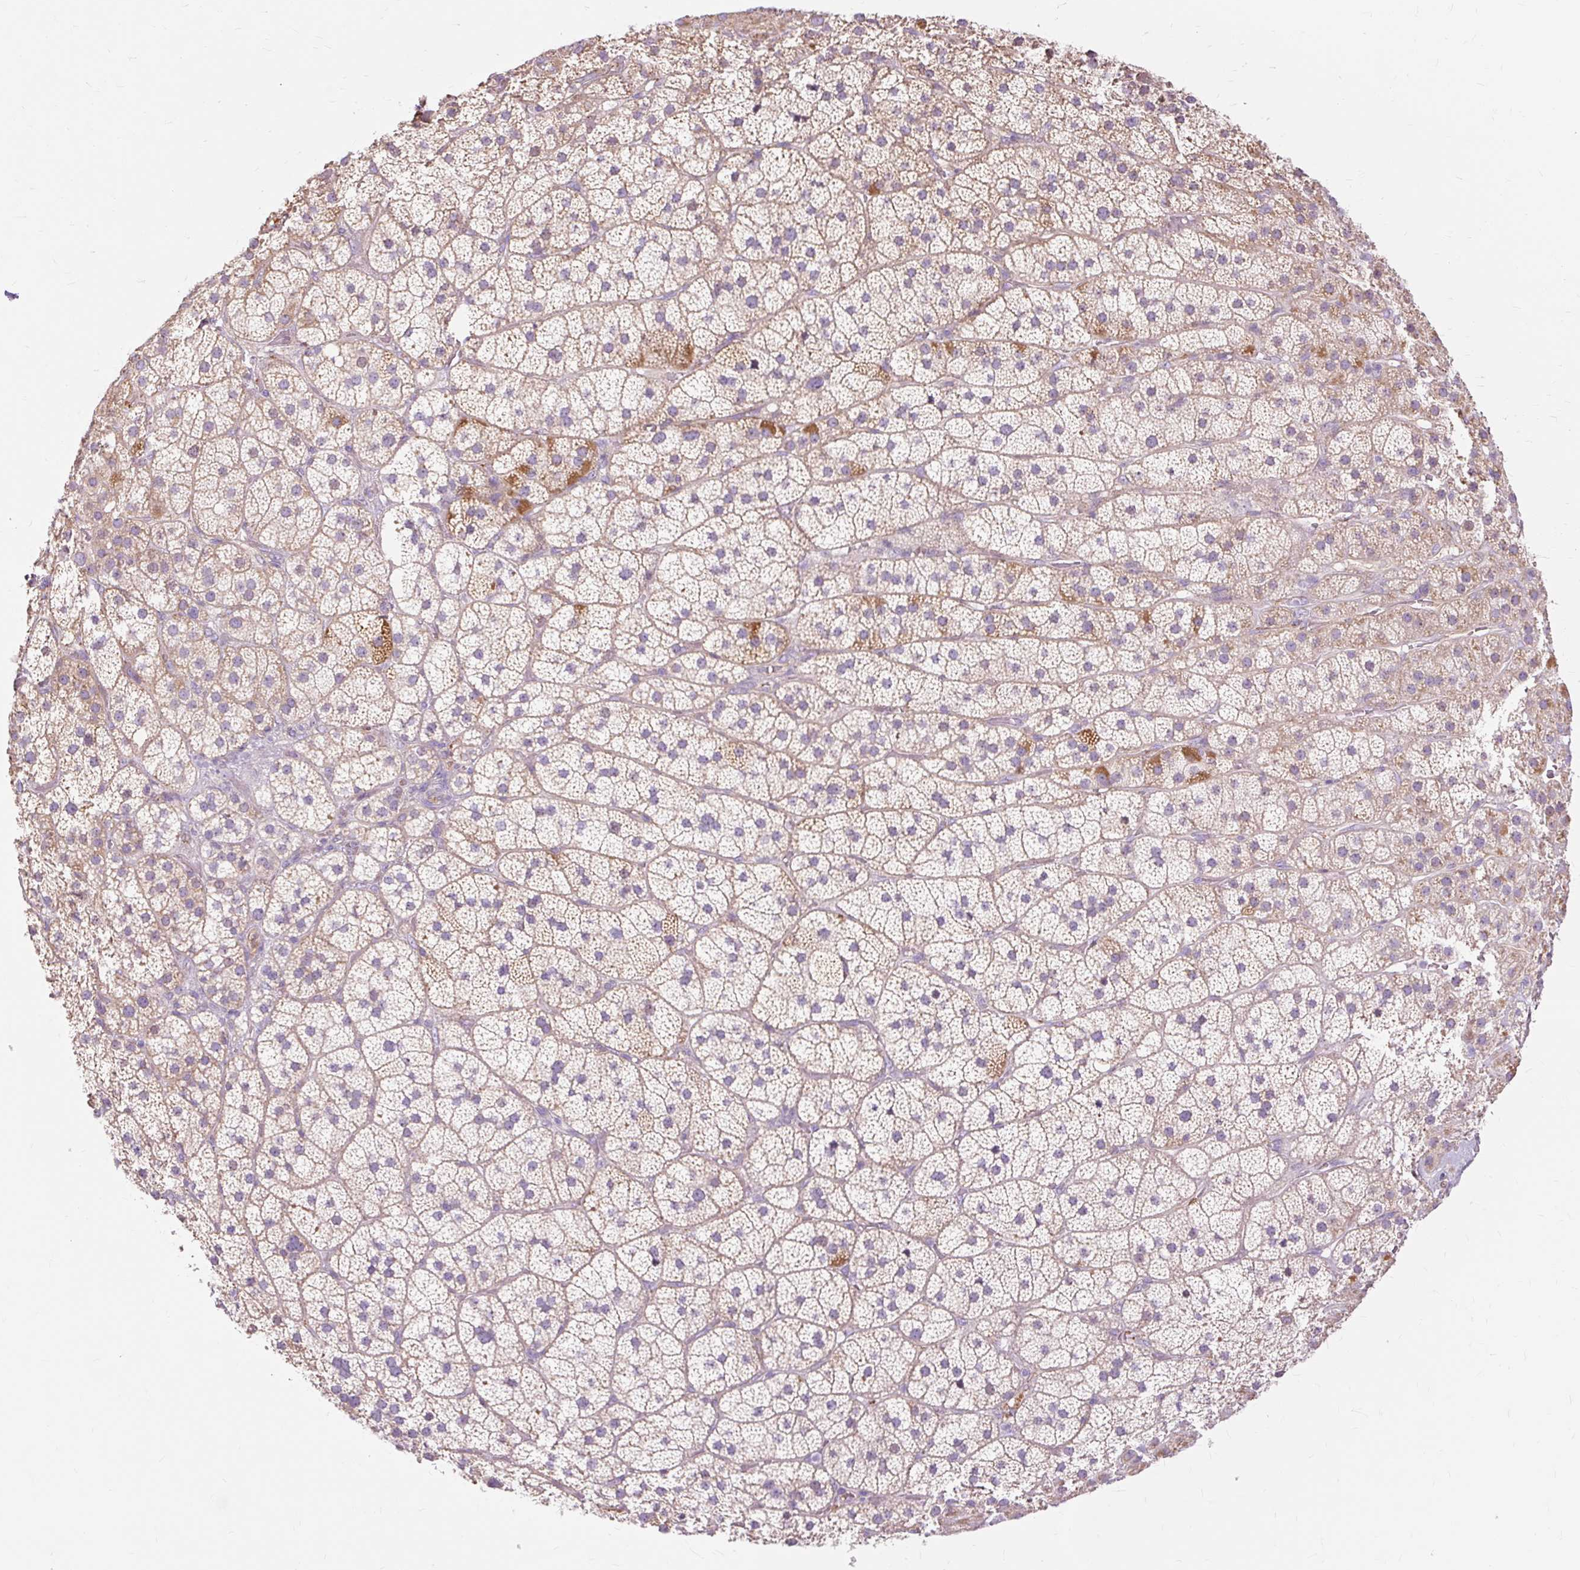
{"staining": {"intensity": "moderate", "quantity": ">75%", "location": "cytoplasmic/membranous"}, "tissue": "adrenal gland", "cell_type": "Glandular cells", "image_type": "normal", "snomed": [{"axis": "morphology", "description": "Normal tissue, NOS"}, {"axis": "topography", "description": "Adrenal gland"}], "caption": "Immunohistochemistry (IHC) (DAB) staining of unremarkable adrenal gland shows moderate cytoplasmic/membranous protein staining in about >75% of glandular cells. (DAB (3,3'-diaminobenzidine) IHC, brown staining for protein, blue staining for nuclei).", "gene": "PDZD2", "patient": {"sex": "male", "age": 57}}